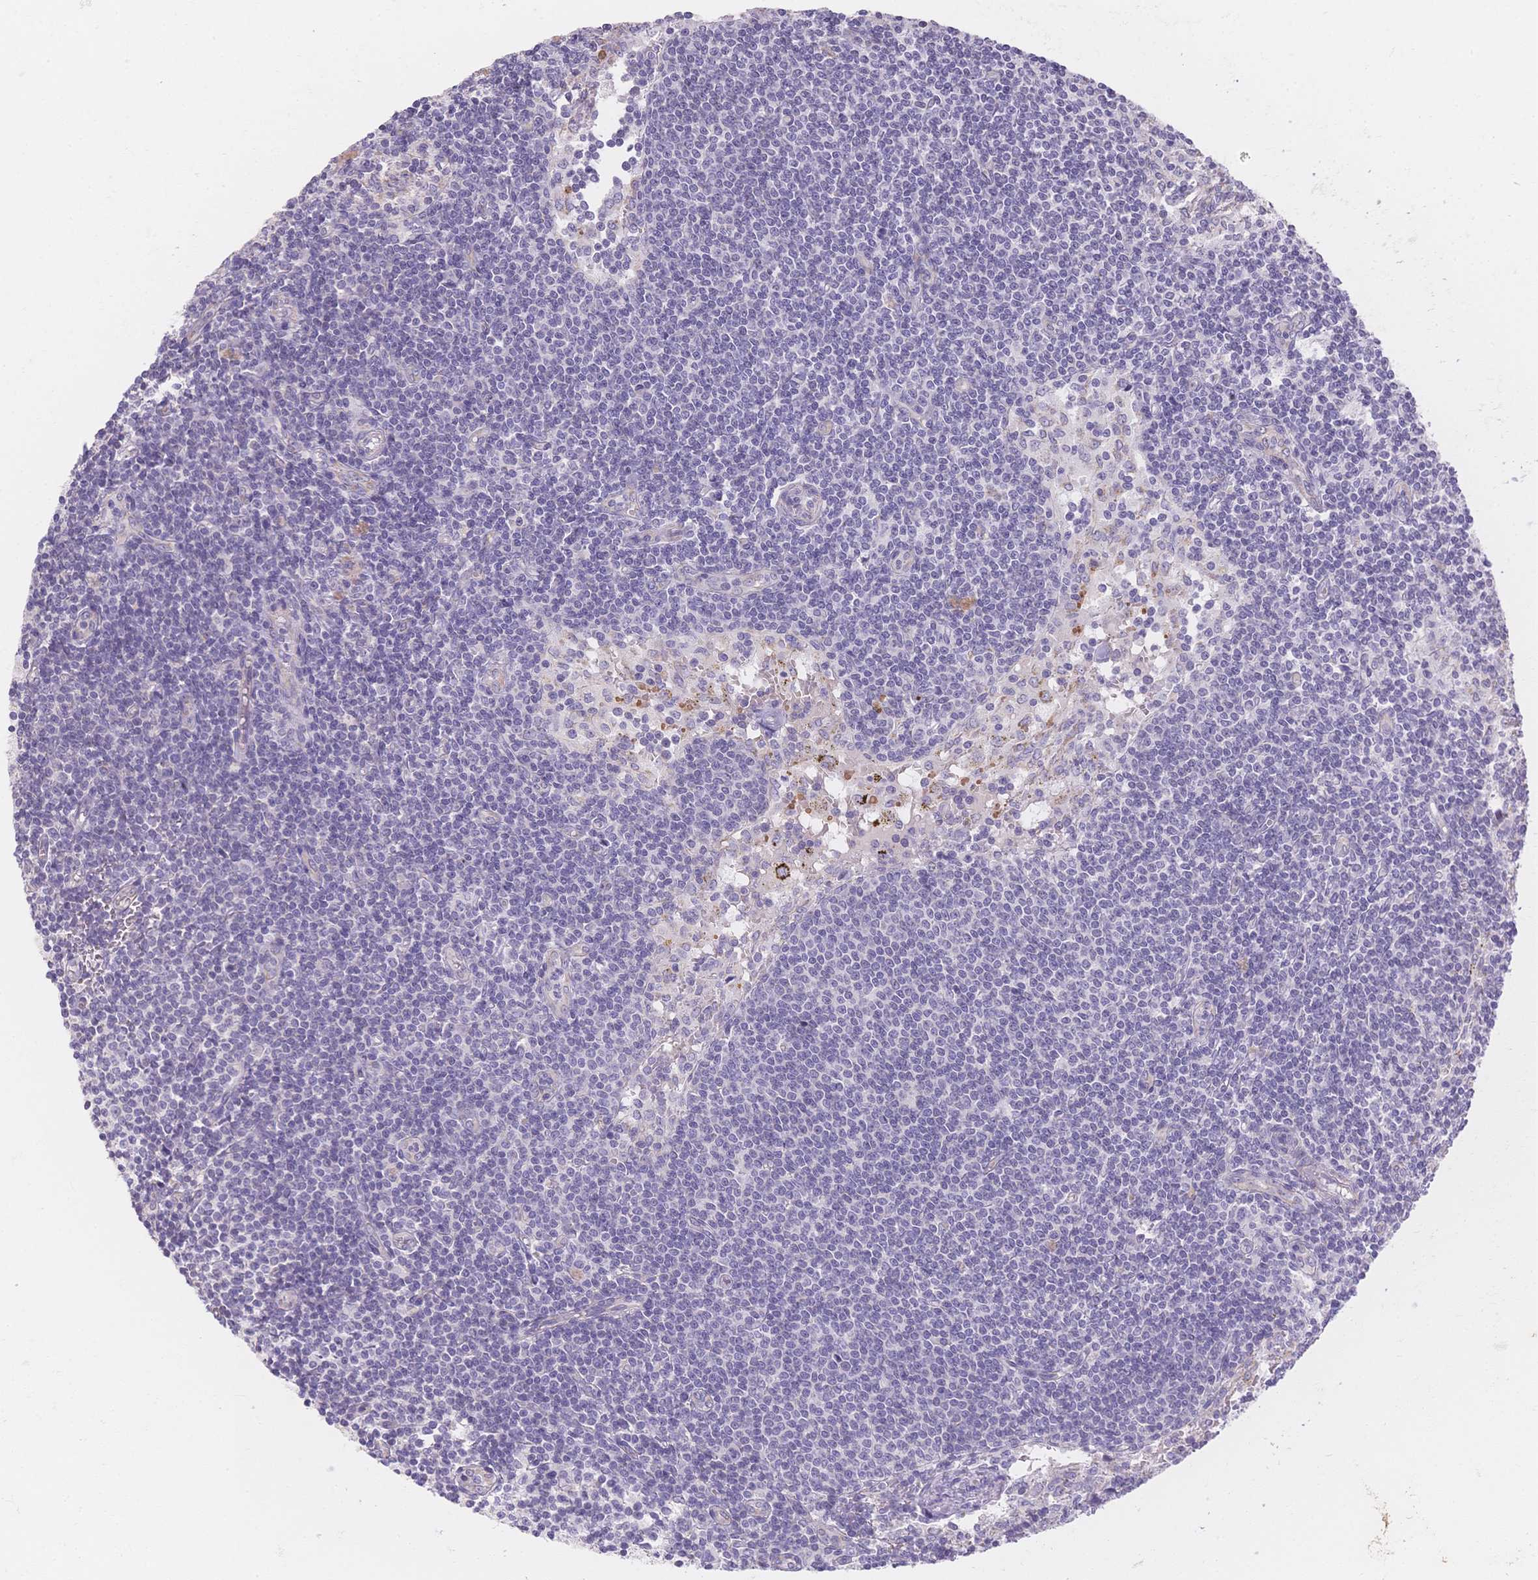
{"staining": {"intensity": "negative", "quantity": "none", "location": "none"}, "tissue": "lymph node", "cell_type": "Germinal center cells", "image_type": "normal", "snomed": [{"axis": "morphology", "description": "Normal tissue, NOS"}, {"axis": "topography", "description": "Lymph node"}], "caption": "IHC histopathology image of benign lymph node: lymph node stained with DAB (3,3'-diaminobenzidine) exhibits no significant protein expression in germinal center cells.", "gene": "SMYD1", "patient": {"sex": "female", "age": 69}}